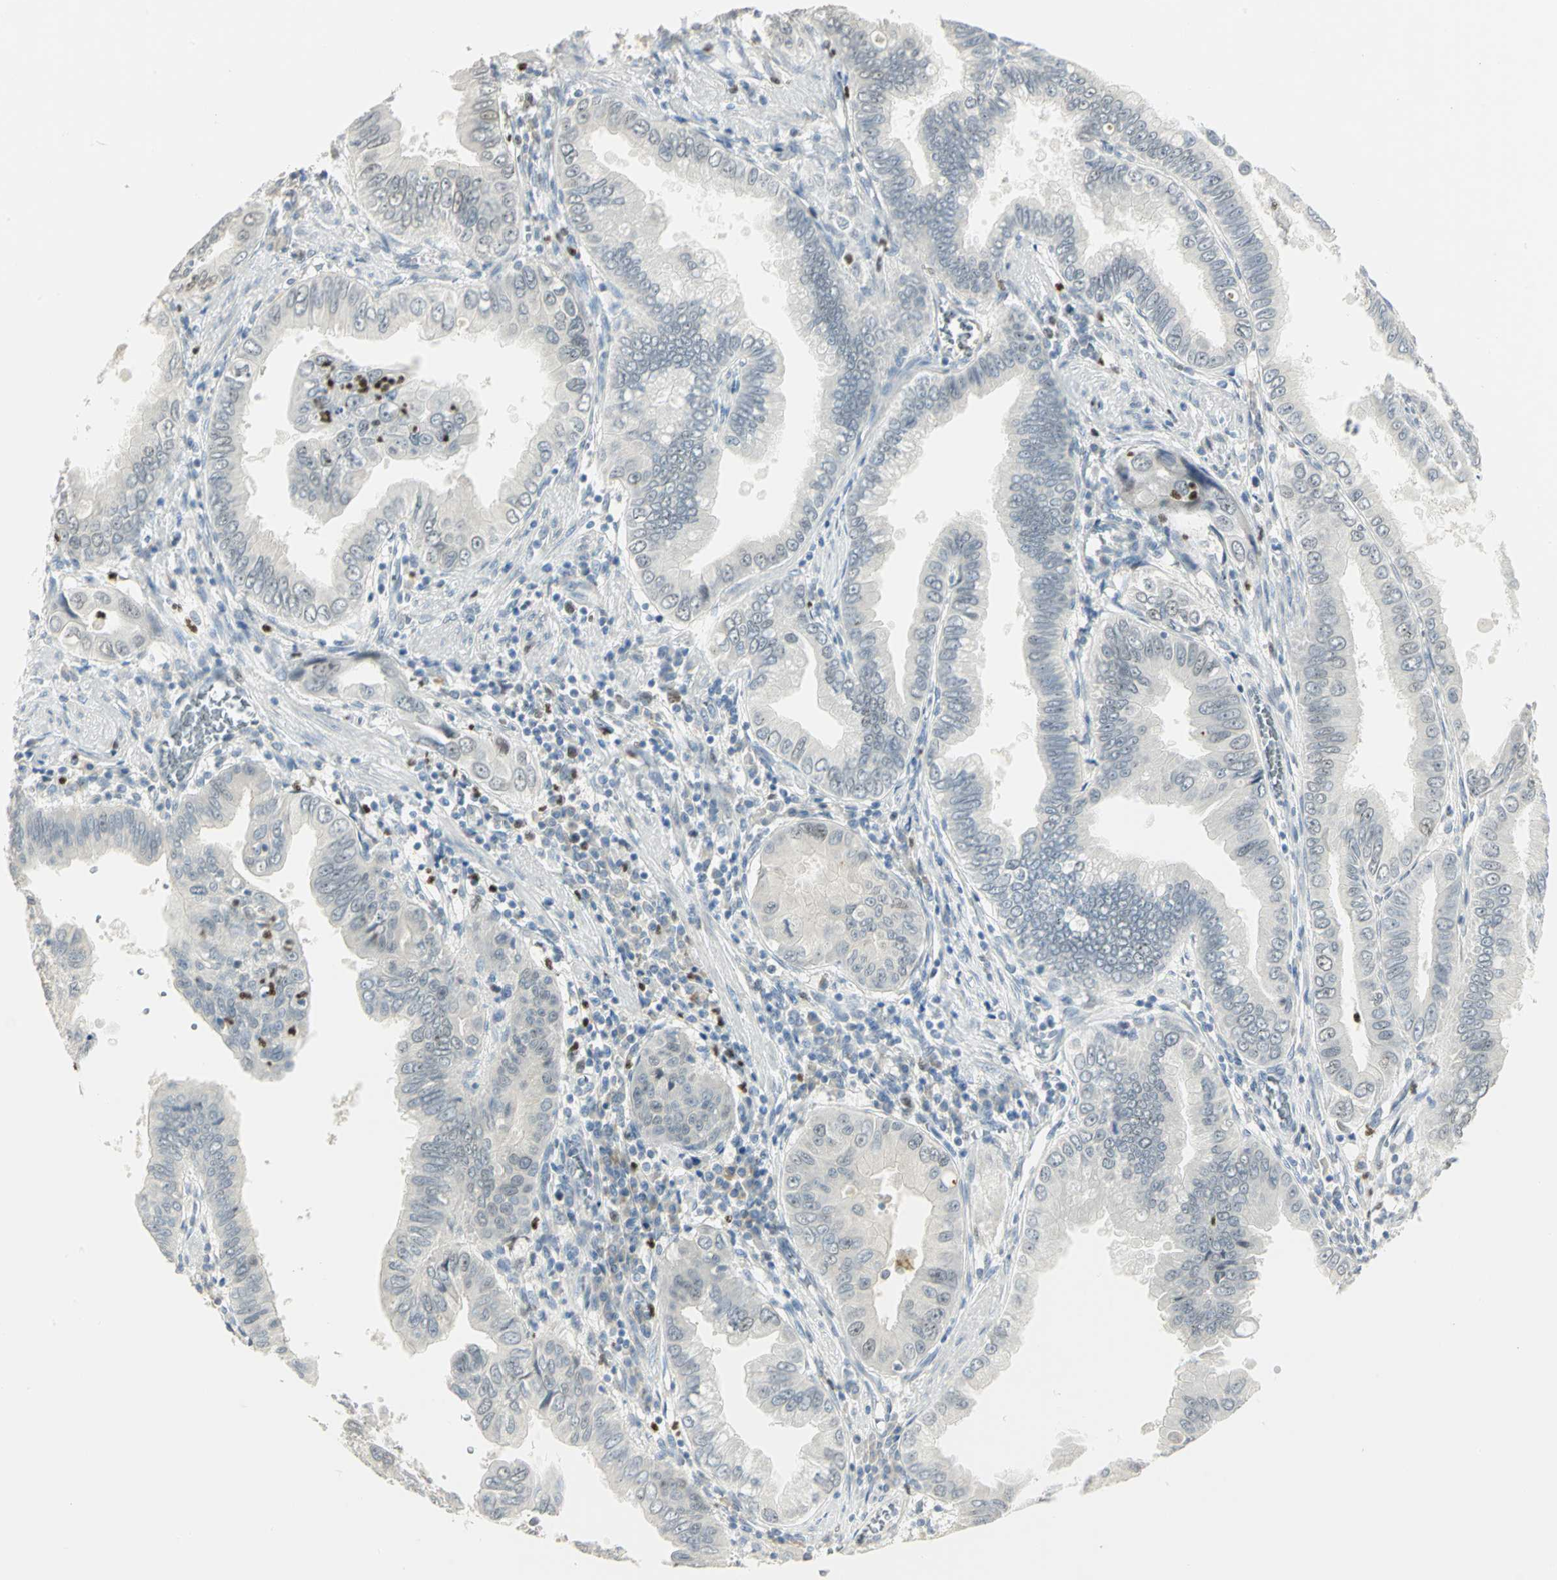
{"staining": {"intensity": "negative", "quantity": "none", "location": "none"}, "tissue": "pancreatic cancer", "cell_type": "Tumor cells", "image_type": "cancer", "snomed": [{"axis": "morphology", "description": "Normal tissue, NOS"}, {"axis": "topography", "description": "Lymph node"}], "caption": "Tumor cells show no significant staining in pancreatic cancer.", "gene": "BCL6", "patient": {"sex": "male", "age": 50}}